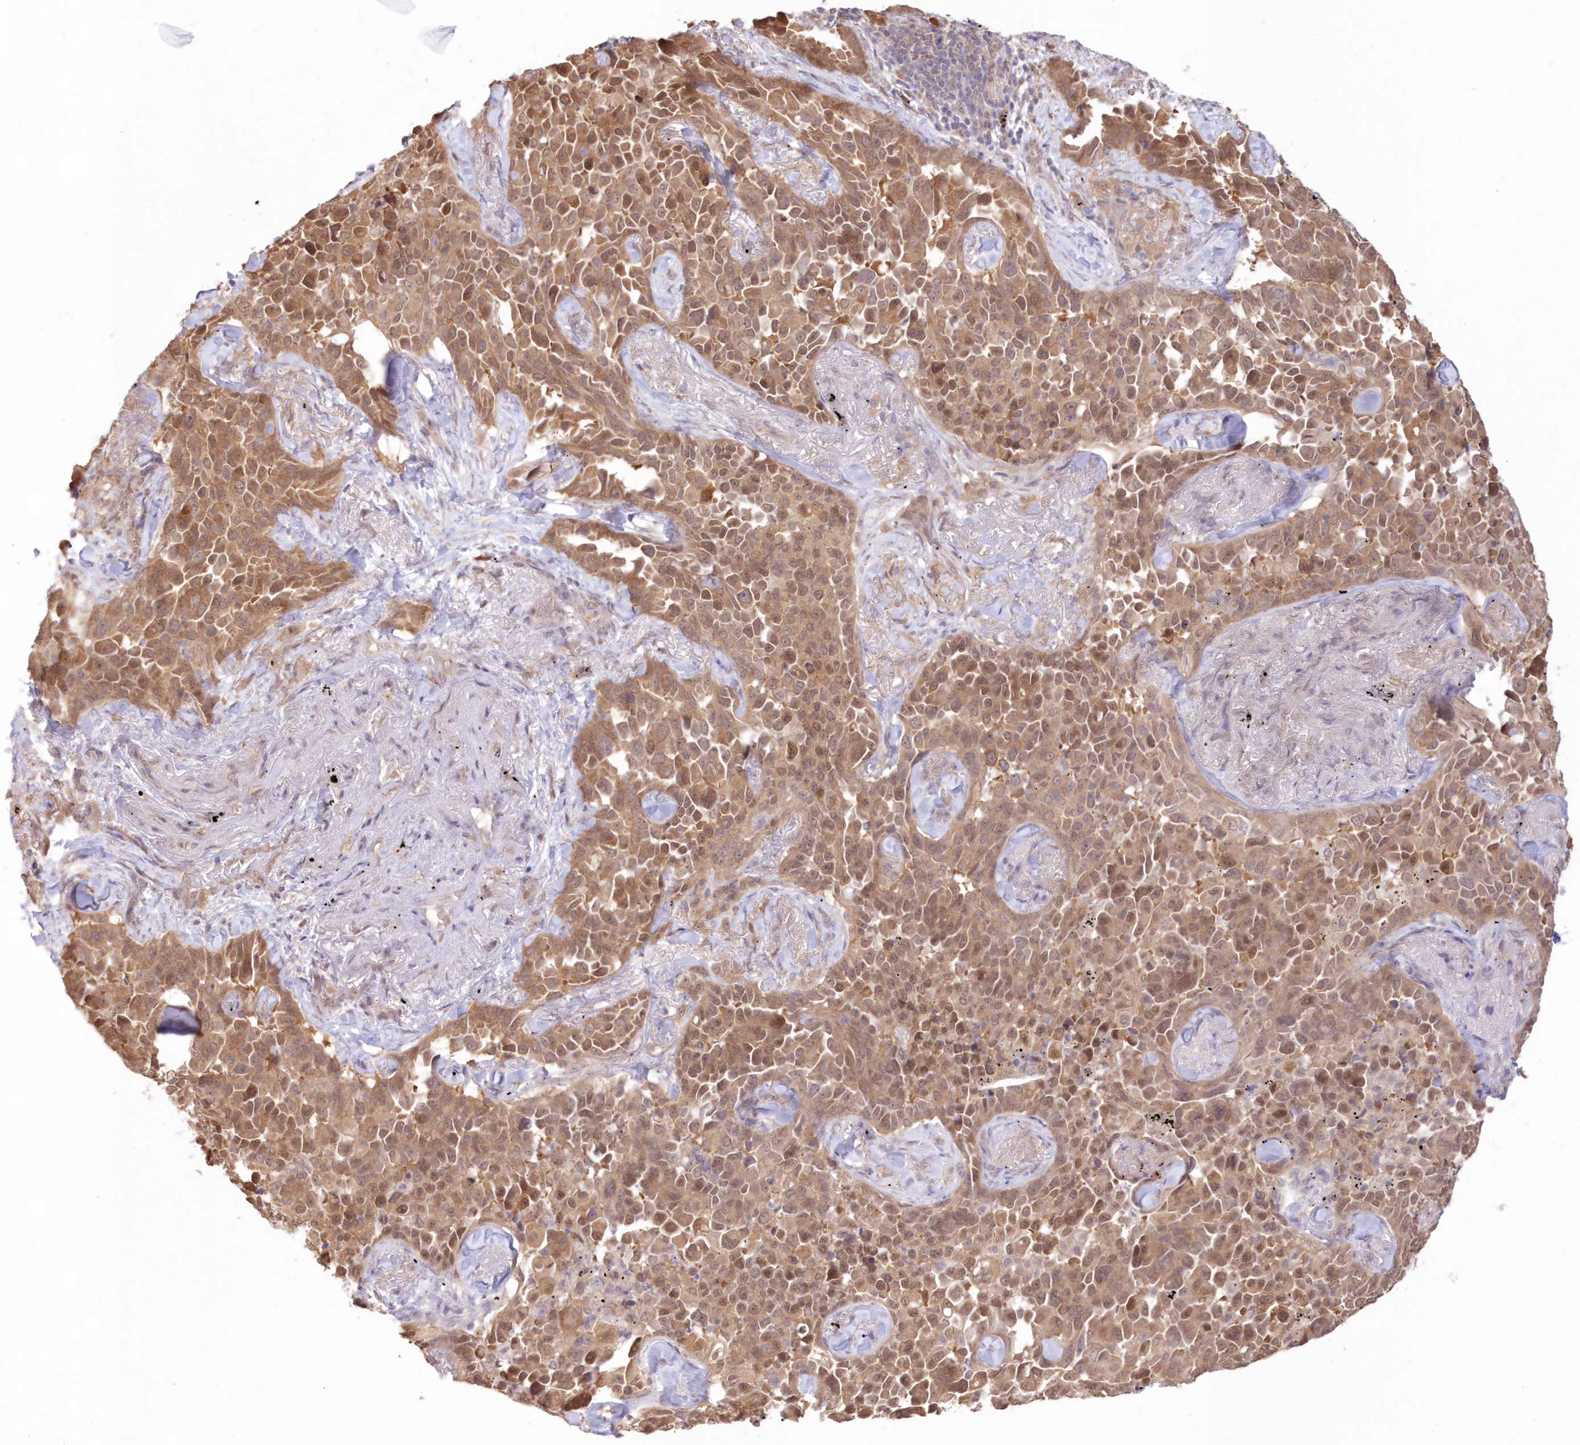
{"staining": {"intensity": "moderate", "quantity": ">75%", "location": "cytoplasmic/membranous,nuclear"}, "tissue": "lung cancer", "cell_type": "Tumor cells", "image_type": "cancer", "snomed": [{"axis": "morphology", "description": "Adenocarcinoma, NOS"}, {"axis": "topography", "description": "Lung"}], "caption": "An immunohistochemistry image of tumor tissue is shown. Protein staining in brown highlights moderate cytoplasmic/membranous and nuclear positivity in lung adenocarcinoma within tumor cells.", "gene": "RNPEP", "patient": {"sex": "female", "age": 67}}